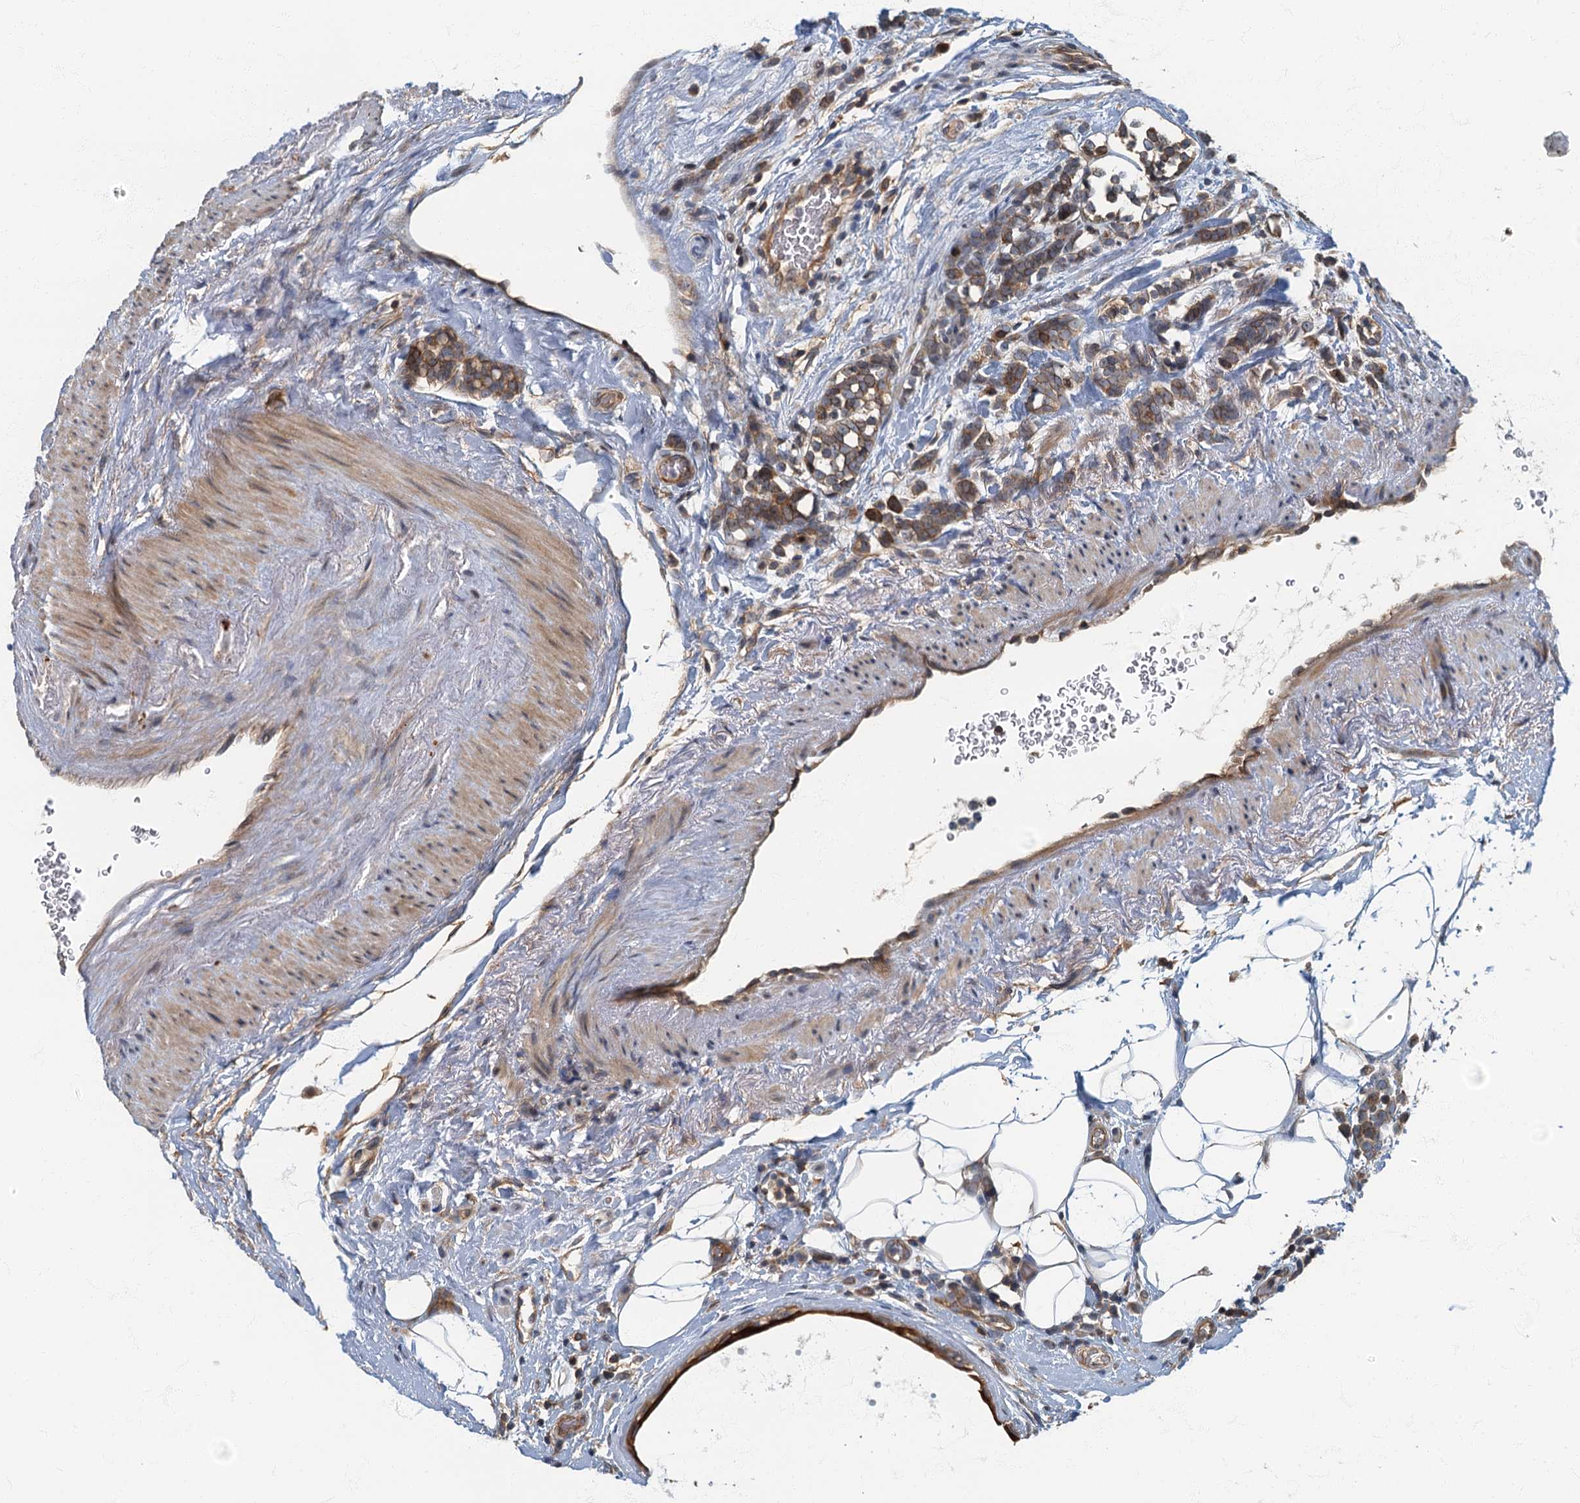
{"staining": {"intensity": "weak", "quantity": ">75%", "location": "cytoplasmic/membranous"}, "tissue": "breast cancer", "cell_type": "Tumor cells", "image_type": "cancer", "snomed": [{"axis": "morphology", "description": "Lobular carcinoma"}, {"axis": "topography", "description": "Breast"}], "caption": "Immunohistochemical staining of human breast cancer (lobular carcinoma) shows low levels of weak cytoplasmic/membranous expression in about >75% of tumor cells.", "gene": "CKAP2L", "patient": {"sex": "female", "age": 58}}